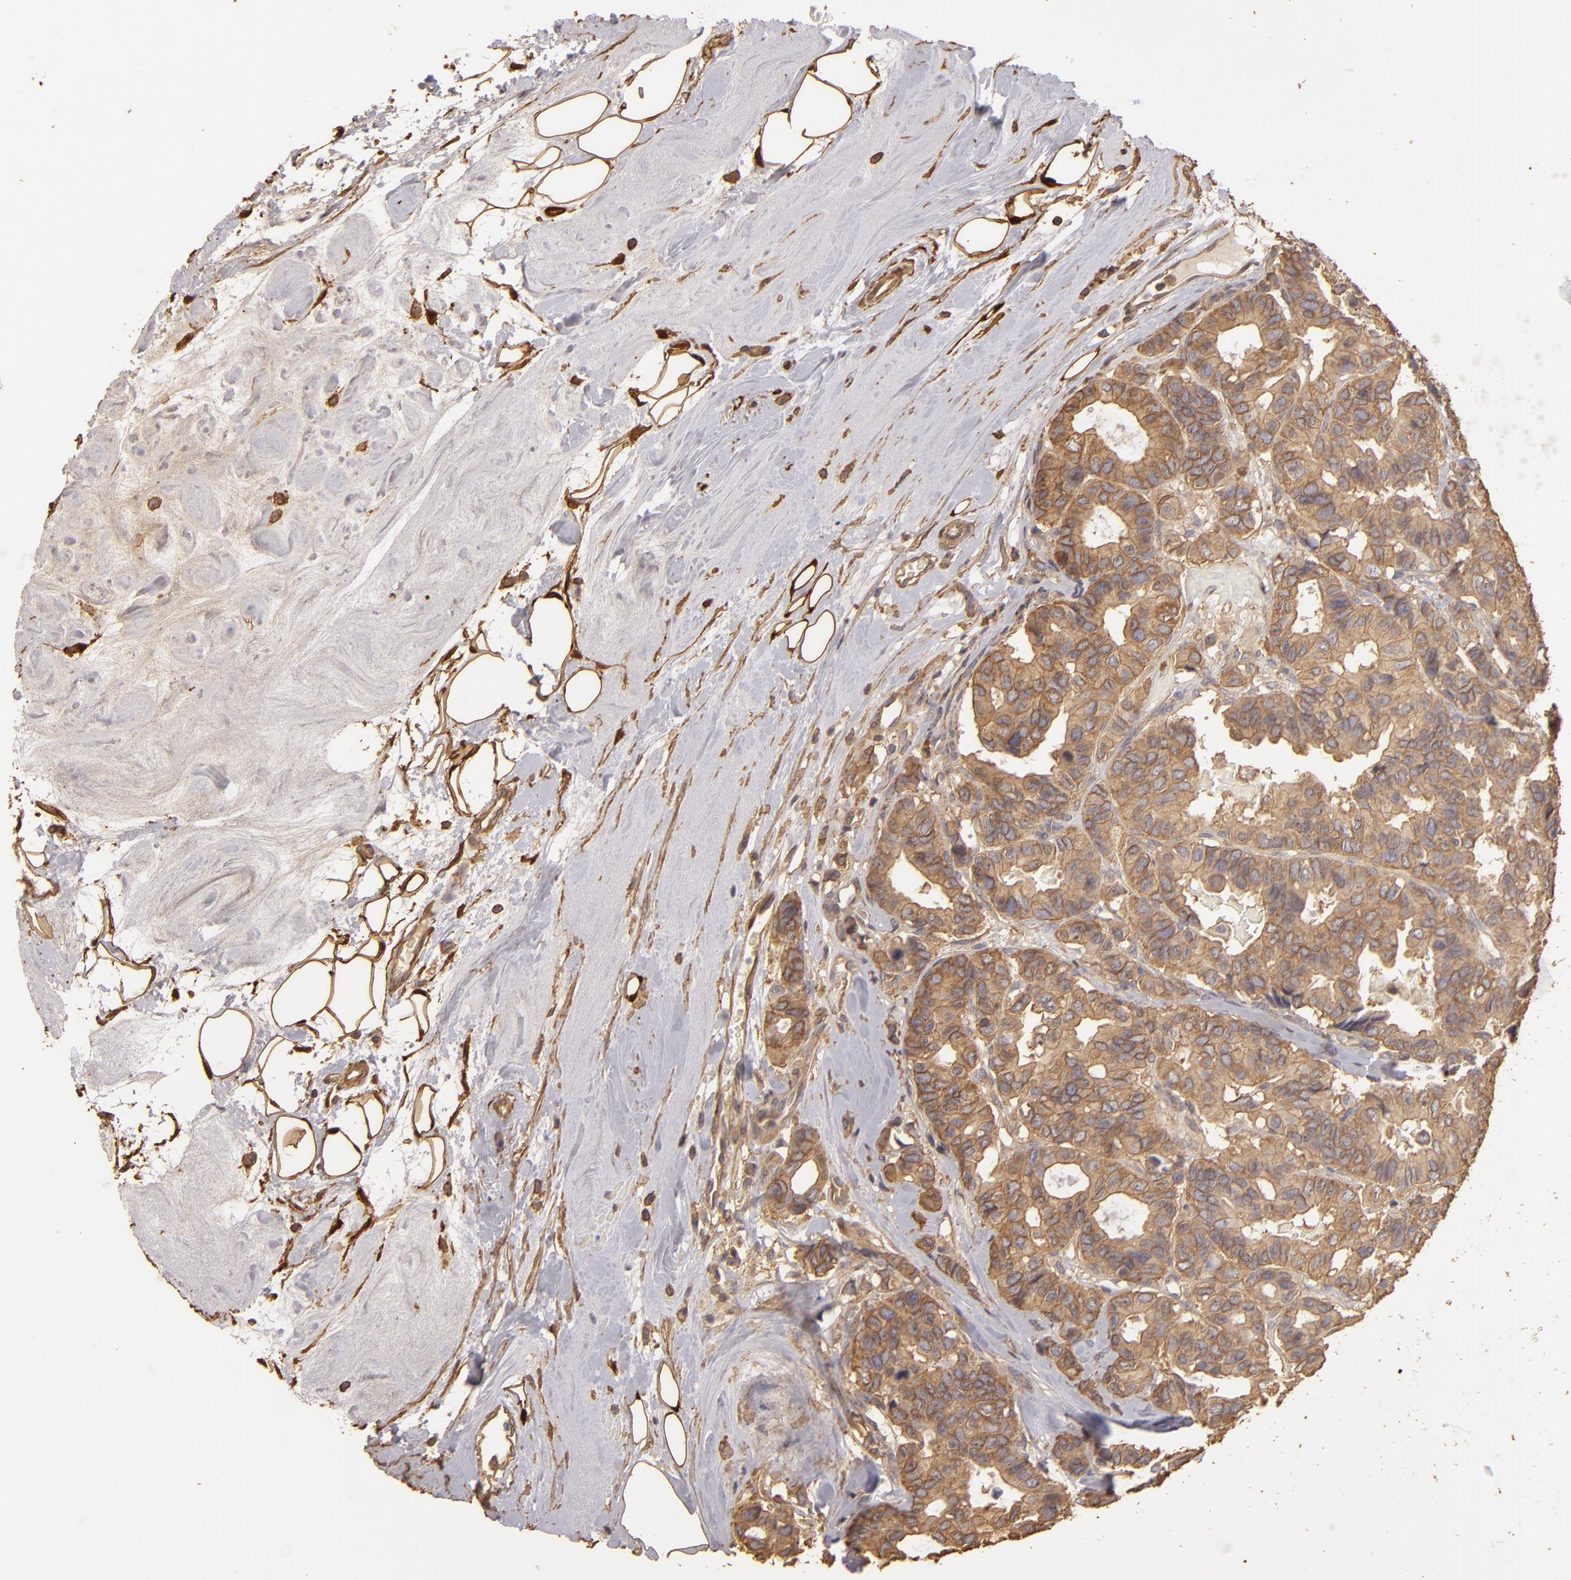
{"staining": {"intensity": "moderate", "quantity": ">75%", "location": "cytoplasmic/membranous"}, "tissue": "breast cancer", "cell_type": "Tumor cells", "image_type": "cancer", "snomed": [{"axis": "morphology", "description": "Duct carcinoma"}, {"axis": "topography", "description": "Breast"}], "caption": "A brown stain highlights moderate cytoplasmic/membranous staining of a protein in breast cancer (intraductal carcinoma) tumor cells. The staining is performed using DAB brown chromogen to label protein expression. The nuclei are counter-stained blue using hematoxylin.", "gene": "HSPB6", "patient": {"sex": "female", "age": 69}}